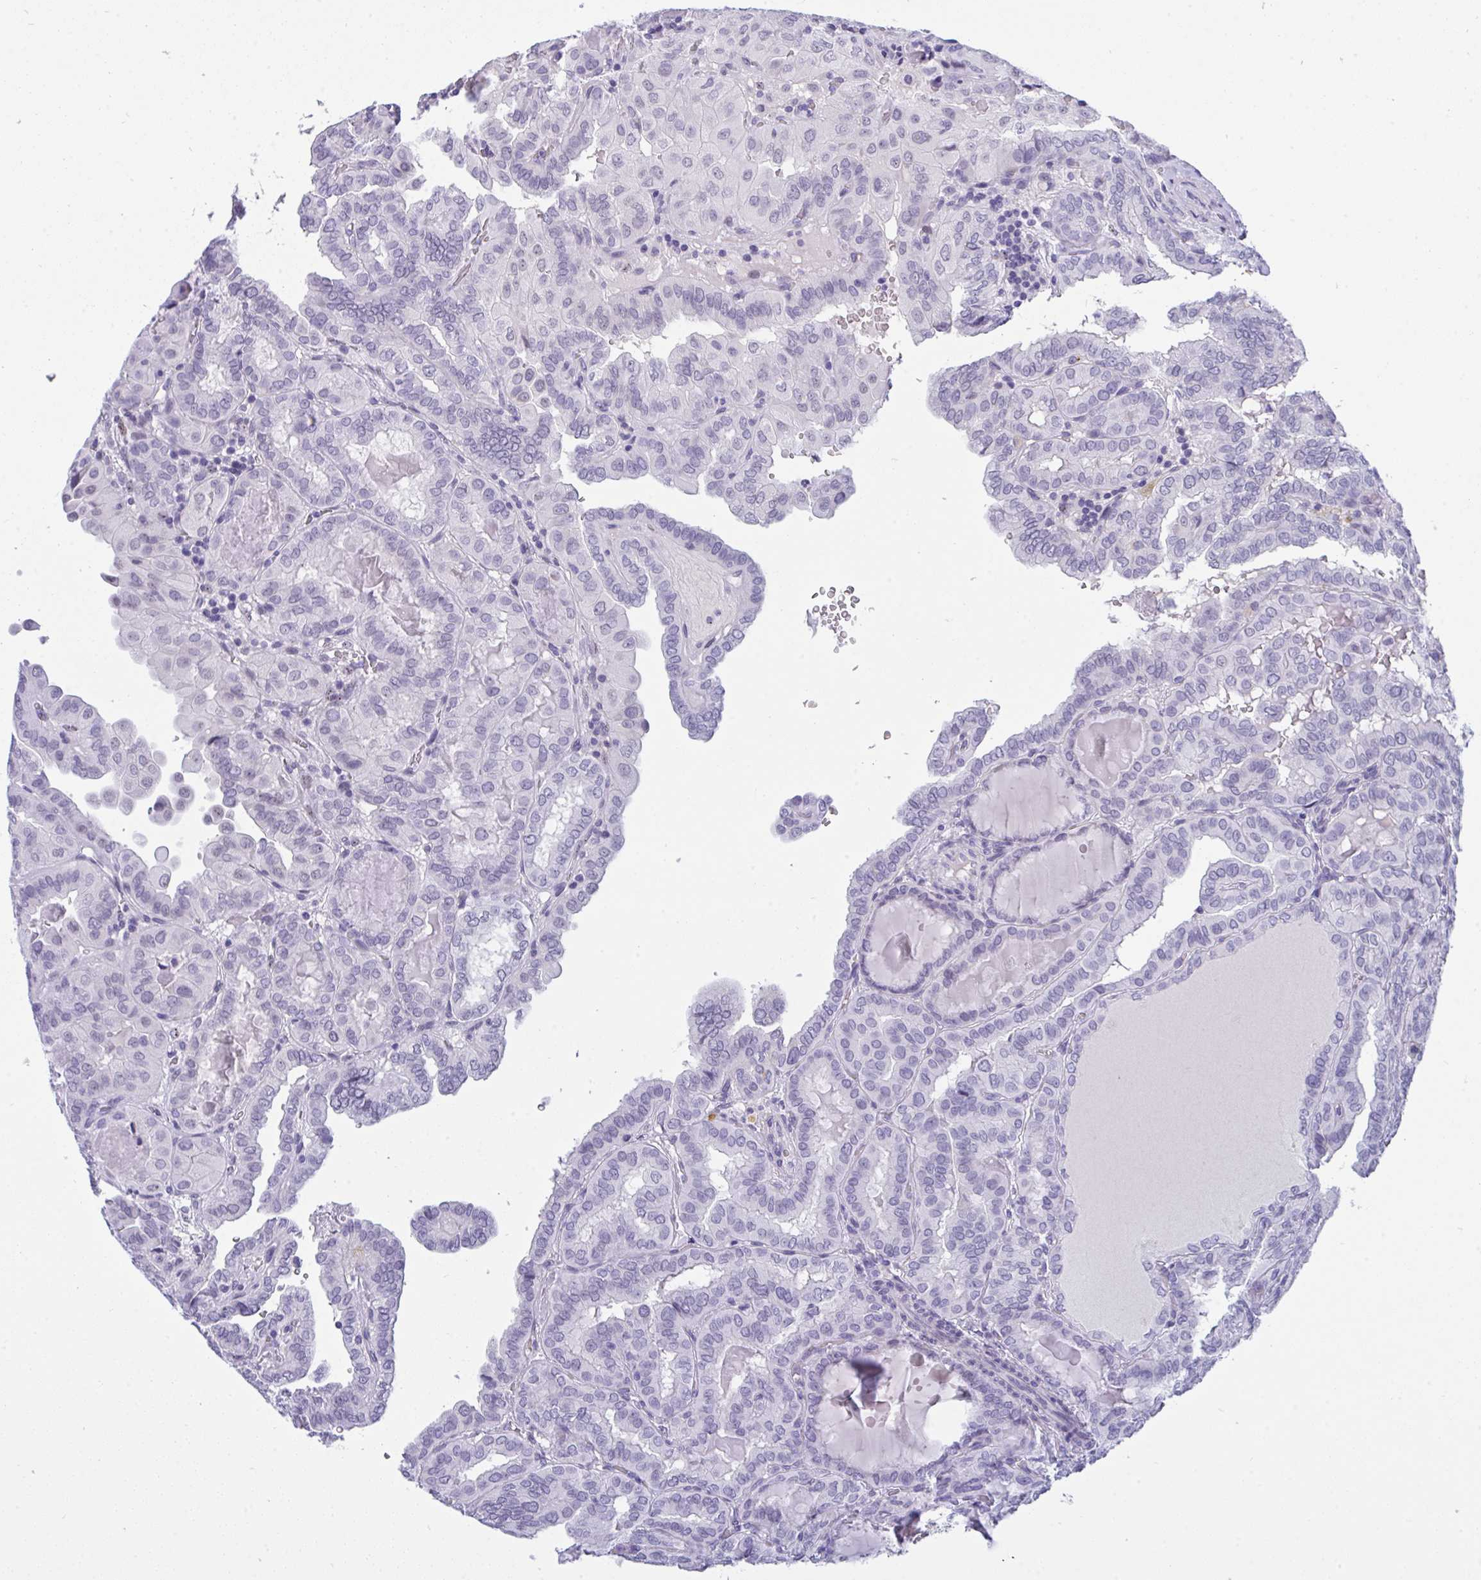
{"staining": {"intensity": "negative", "quantity": "none", "location": "none"}, "tissue": "thyroid cancer", "cell_type": "Tumor cells", "image_type": "cancer", "snomed": [{"axis": "morphology", "description": "Papillary adenocarcinoma, NOS"}, {"axis": "topography", "description": "Thyroid gland"}], "caption": "Human thyroid cancer stained for a protein using IHC reveals no staining in tumor cells.", "gene": "PRDM9", "patient": {"sex": "female", "age": 46}}